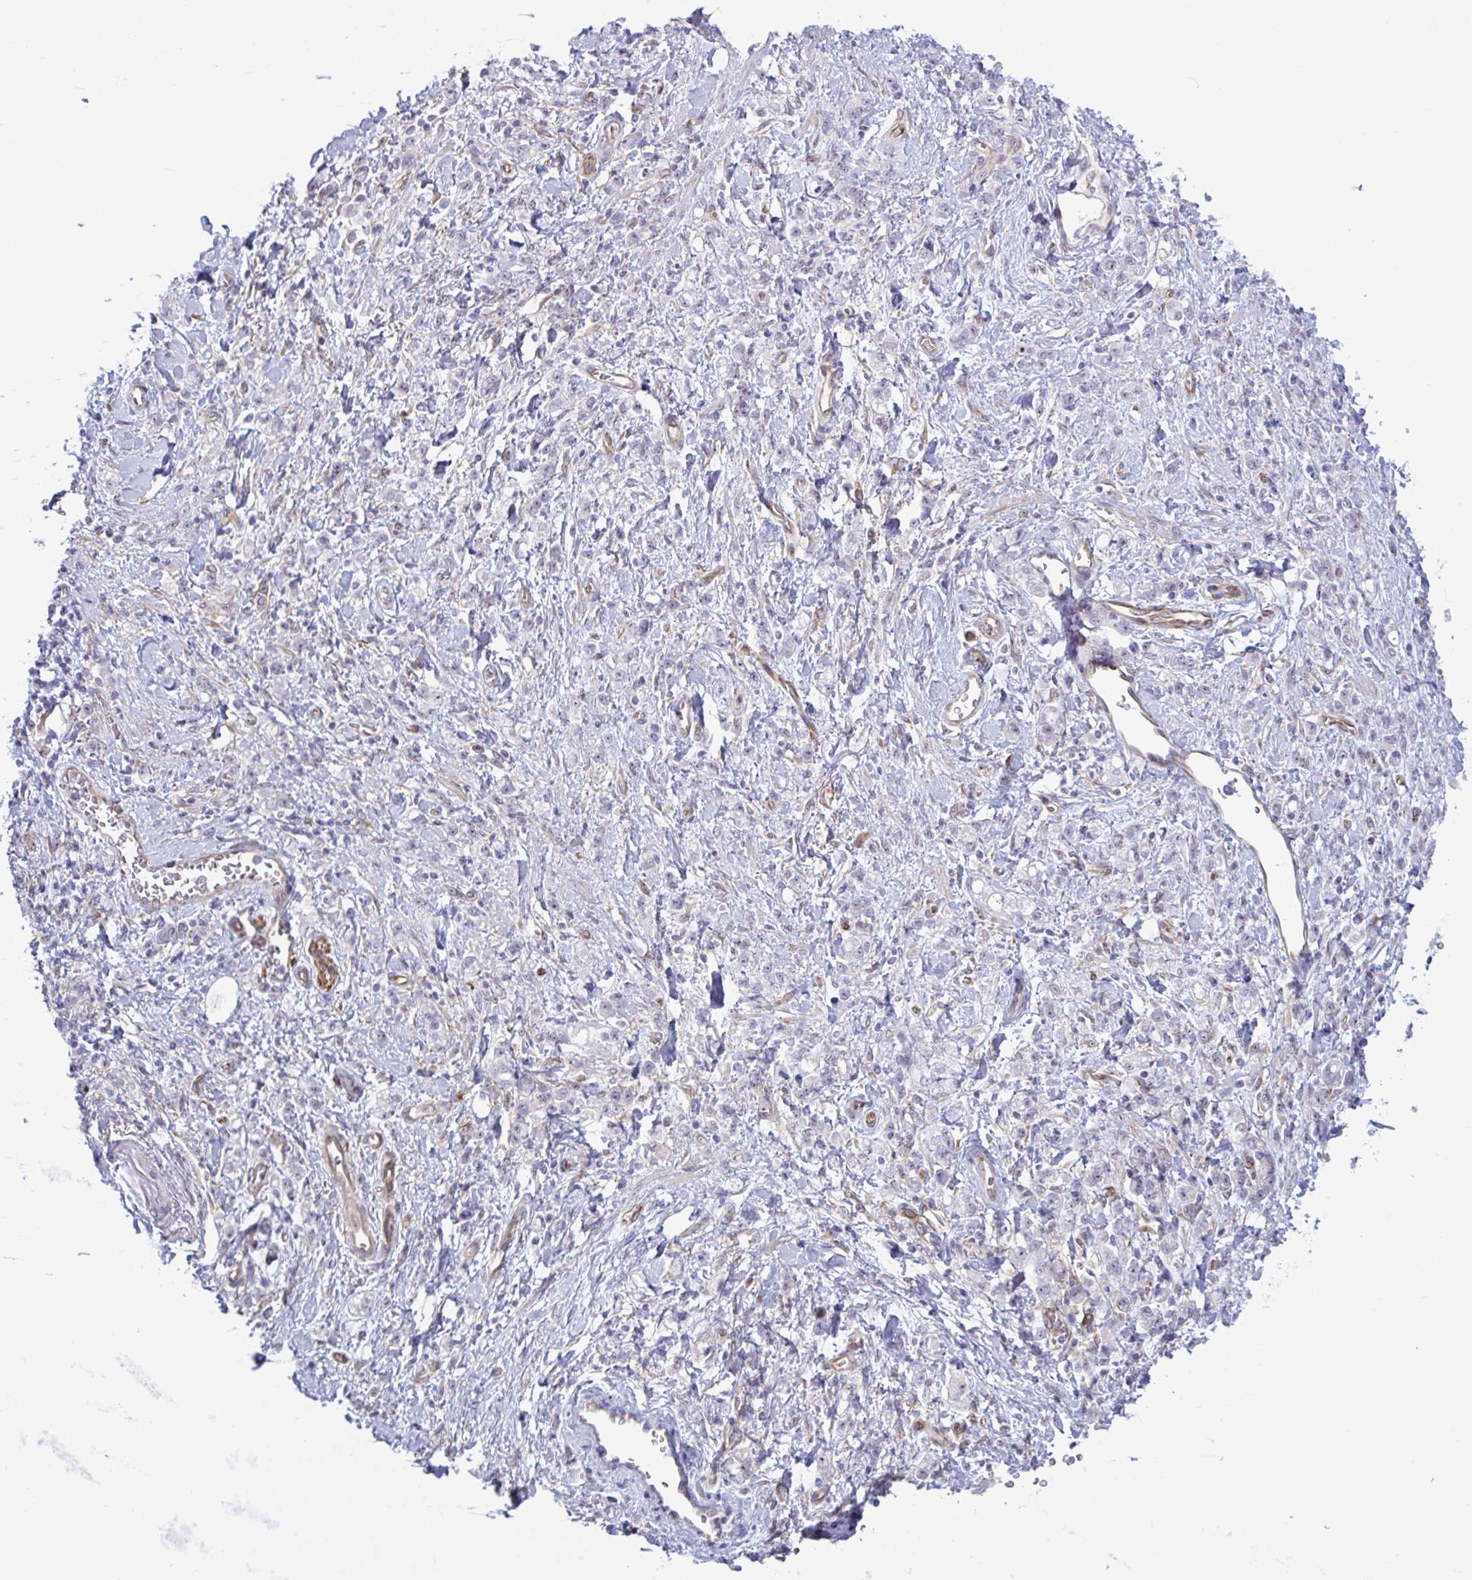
{"staining": {"intensity": "negative", "quantity": "none", "location": "none"}, "tissue": "stomach cancer", "cell_type": "Tumor cells", "image_type": "cancer", "snomed": [{"axis": "morphology", "description": "Adenocarcinoma, NOS"}, {"axis": "topography", "description": "Stomach"}], "caption": "High magnification brightfield microscopy of stomach adenocarcinoma stained with DAB (brown) and counterstained with hematoxylin (blue): tumor cells show no significant staining.", "gene": "PRRT4", "patient": {"sex": "male", "age": 77}}